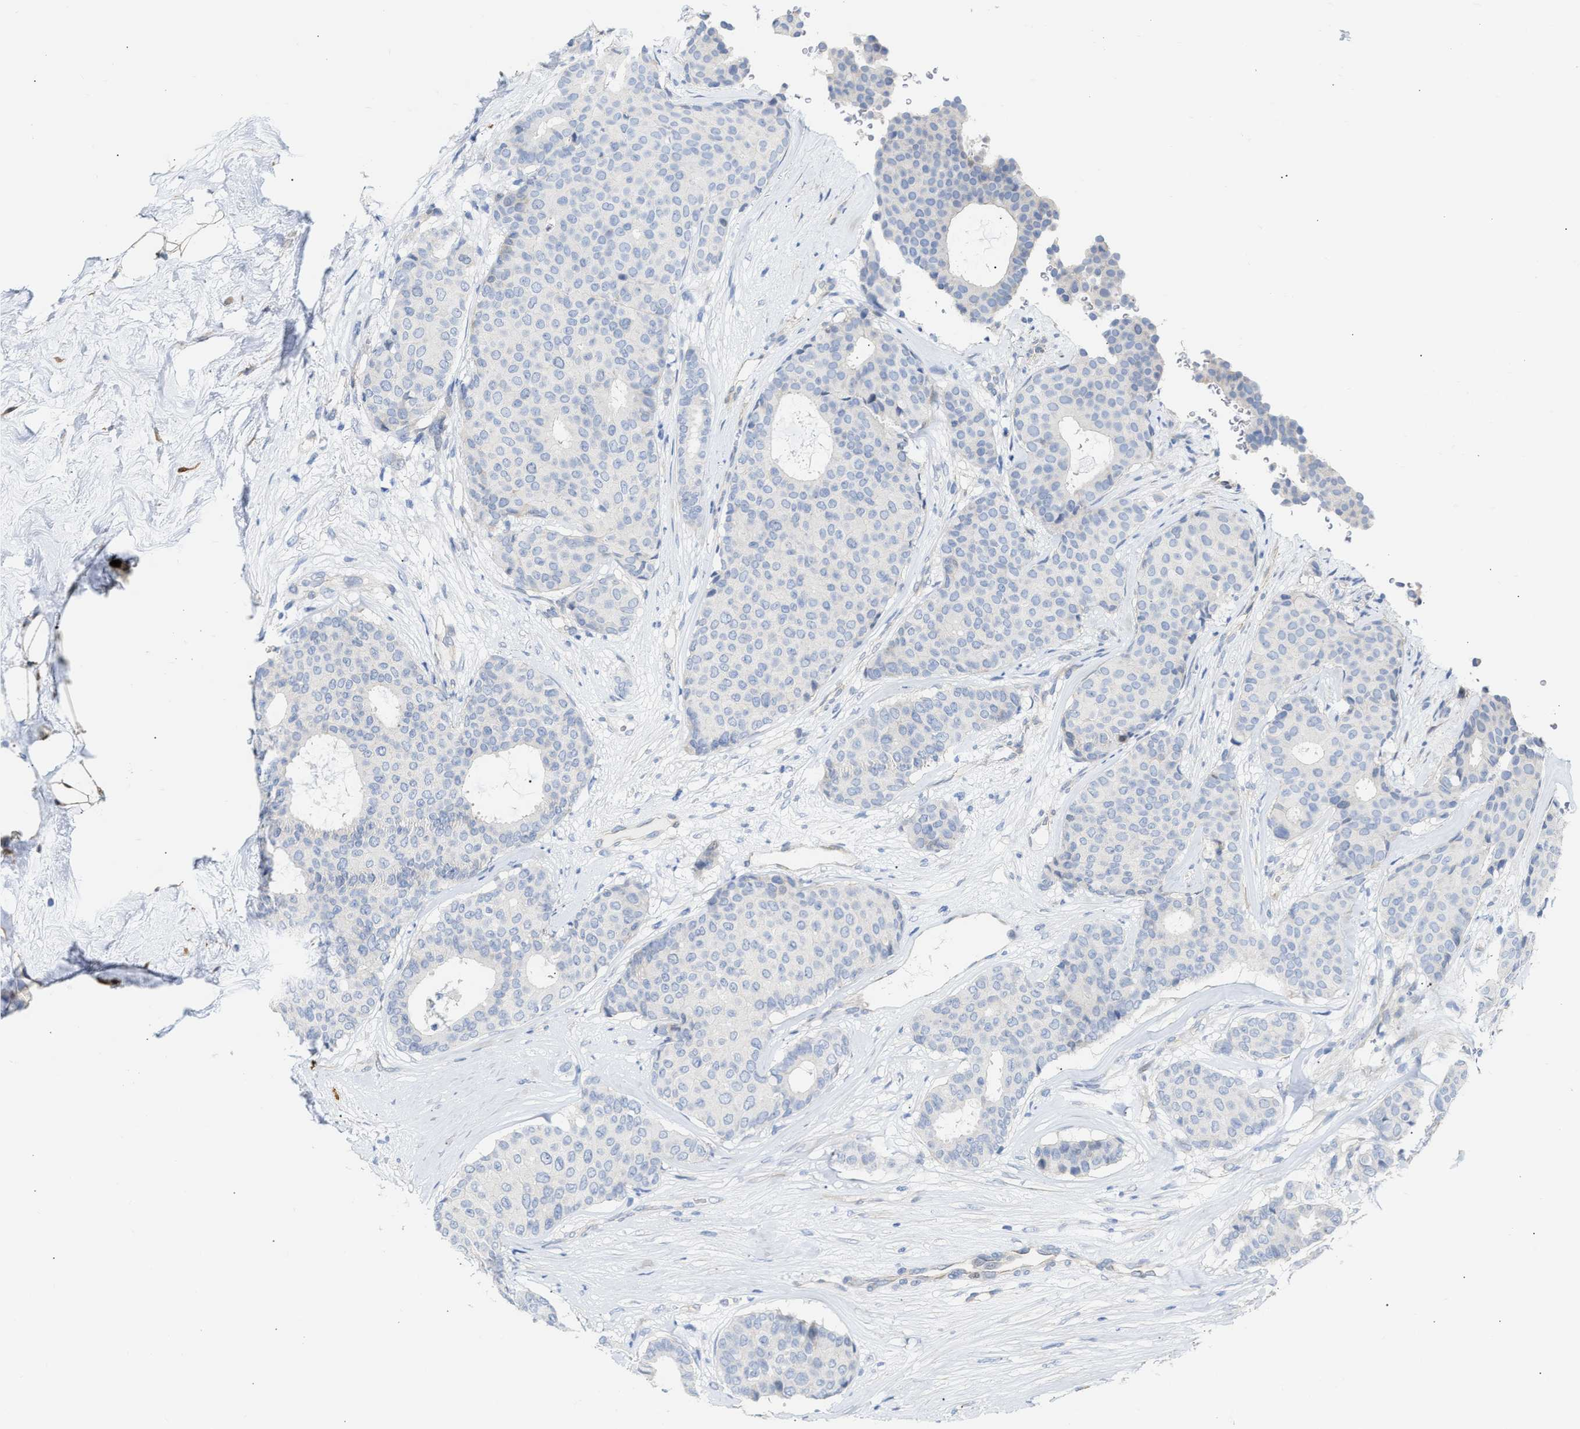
{"staining": {"intensity": "negative", "quantity": "none", "location": "none"}, "tissue": "breast cancer", "cell_type": "Tumor cells", "image_type": "cancer", "snomed": [{"axis": "morphology", "description": "Duct carcinoma"}, {"axis": "topography", "description": "Breast"}], "caption": "A micrograph of breast invasive ductal carcinoma stained for a protein demonstrates no brown staining in tumor cells.", "gene": "FHL1", "patient": {"sex": "female", "age": 75}}